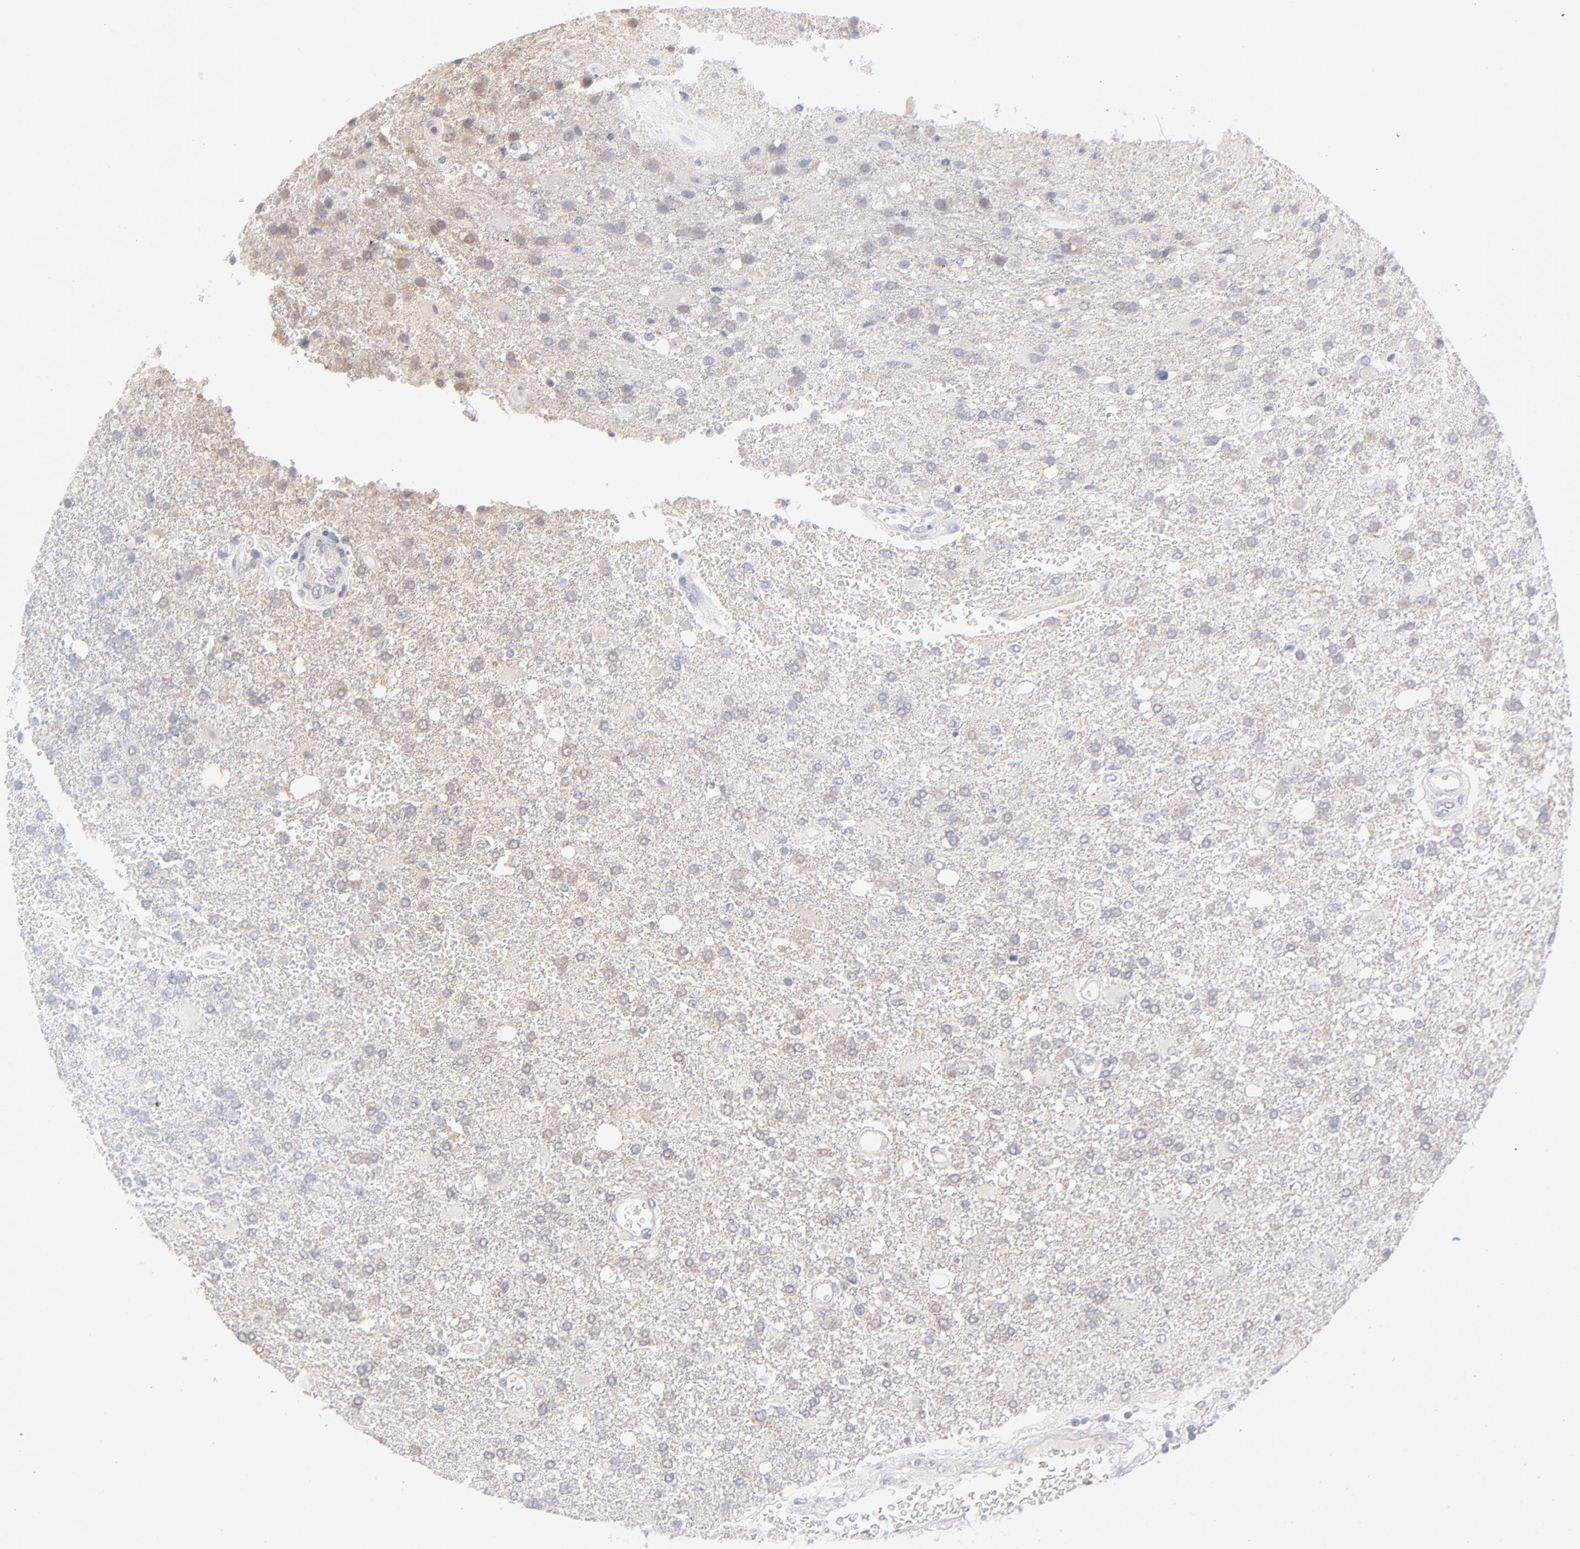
{"staining": {"intensity": "weak", "quantity": "<25%", "location": "cytoplasmic/membranous"}, "tissue": "glioma", "cell_type": "Tumor cells", "image_type": "cancer", "snomed": [{"axis": "morphology", "description": "Glioma, malignant, High grade"}, {"axis": "topography", "description": "Cerebral cortex"}], "caption": "Tumor cells are negative for protein expression in human glioma. (DAB (3,3'-diaminobenzidine) immunohistochemistry (IHC) with hematoxylin counter stain).", "gene": "ONECUT1", "patient": {"sex": "male", "age": 79}}